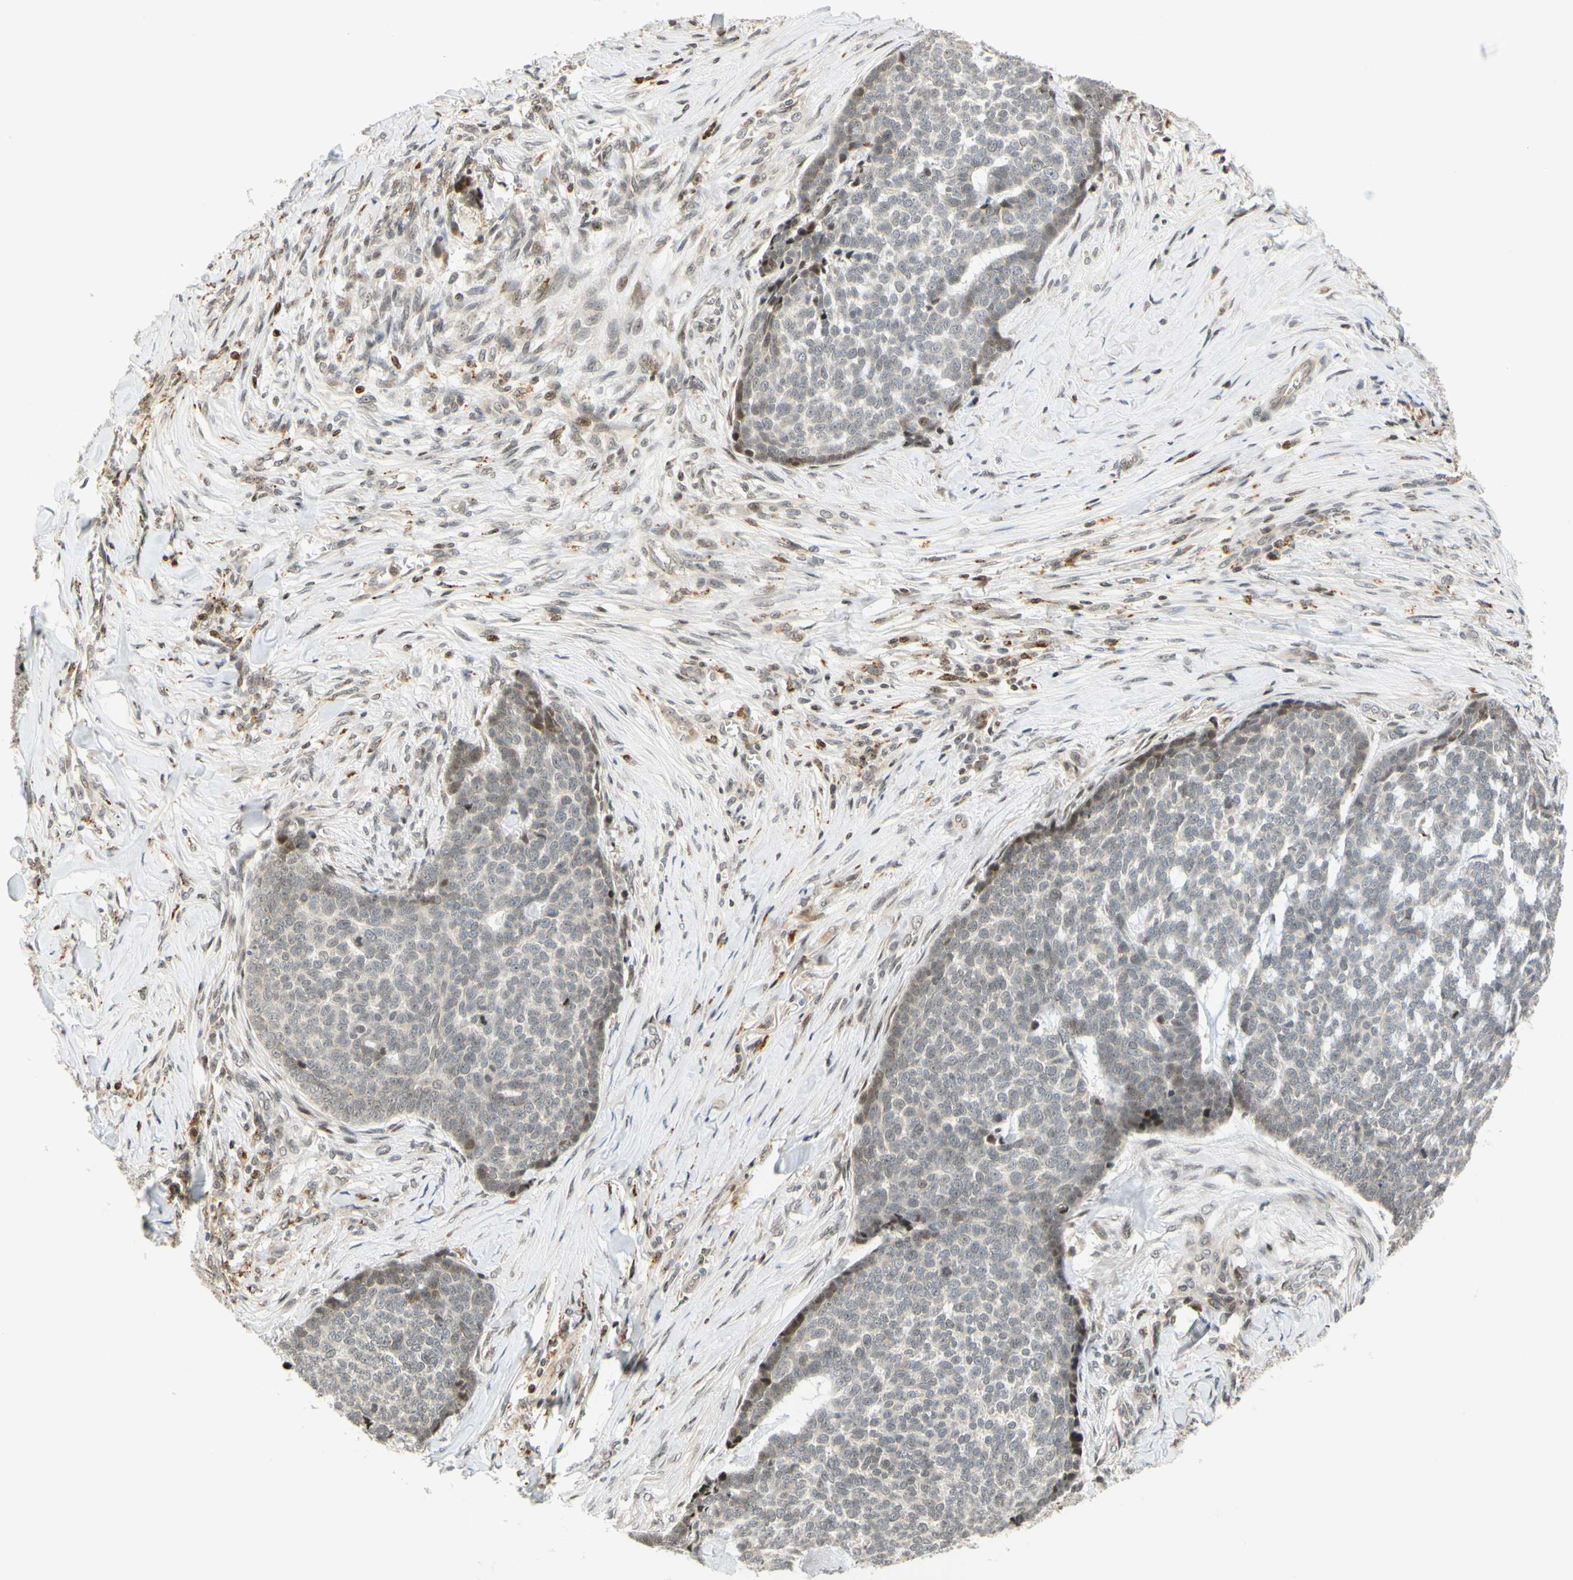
{"staining": {"intensity": "negative", "quantity": "none", "location": "none"}, "tissue": "skin cancer", "cell_type": "Tumor cells", "image_type": "cancer", "snomed": [{"axis": "morphology", "description": "Basal cell carcinoma"}, {"axis": "topography", "description": "Skin"}], "caption": "Skin basal cell carcinoma stained for a protein using IHC reveals no expression tumor cells.", "gene": "CDK7", "patient": {"sex": "male", "age": 84}}